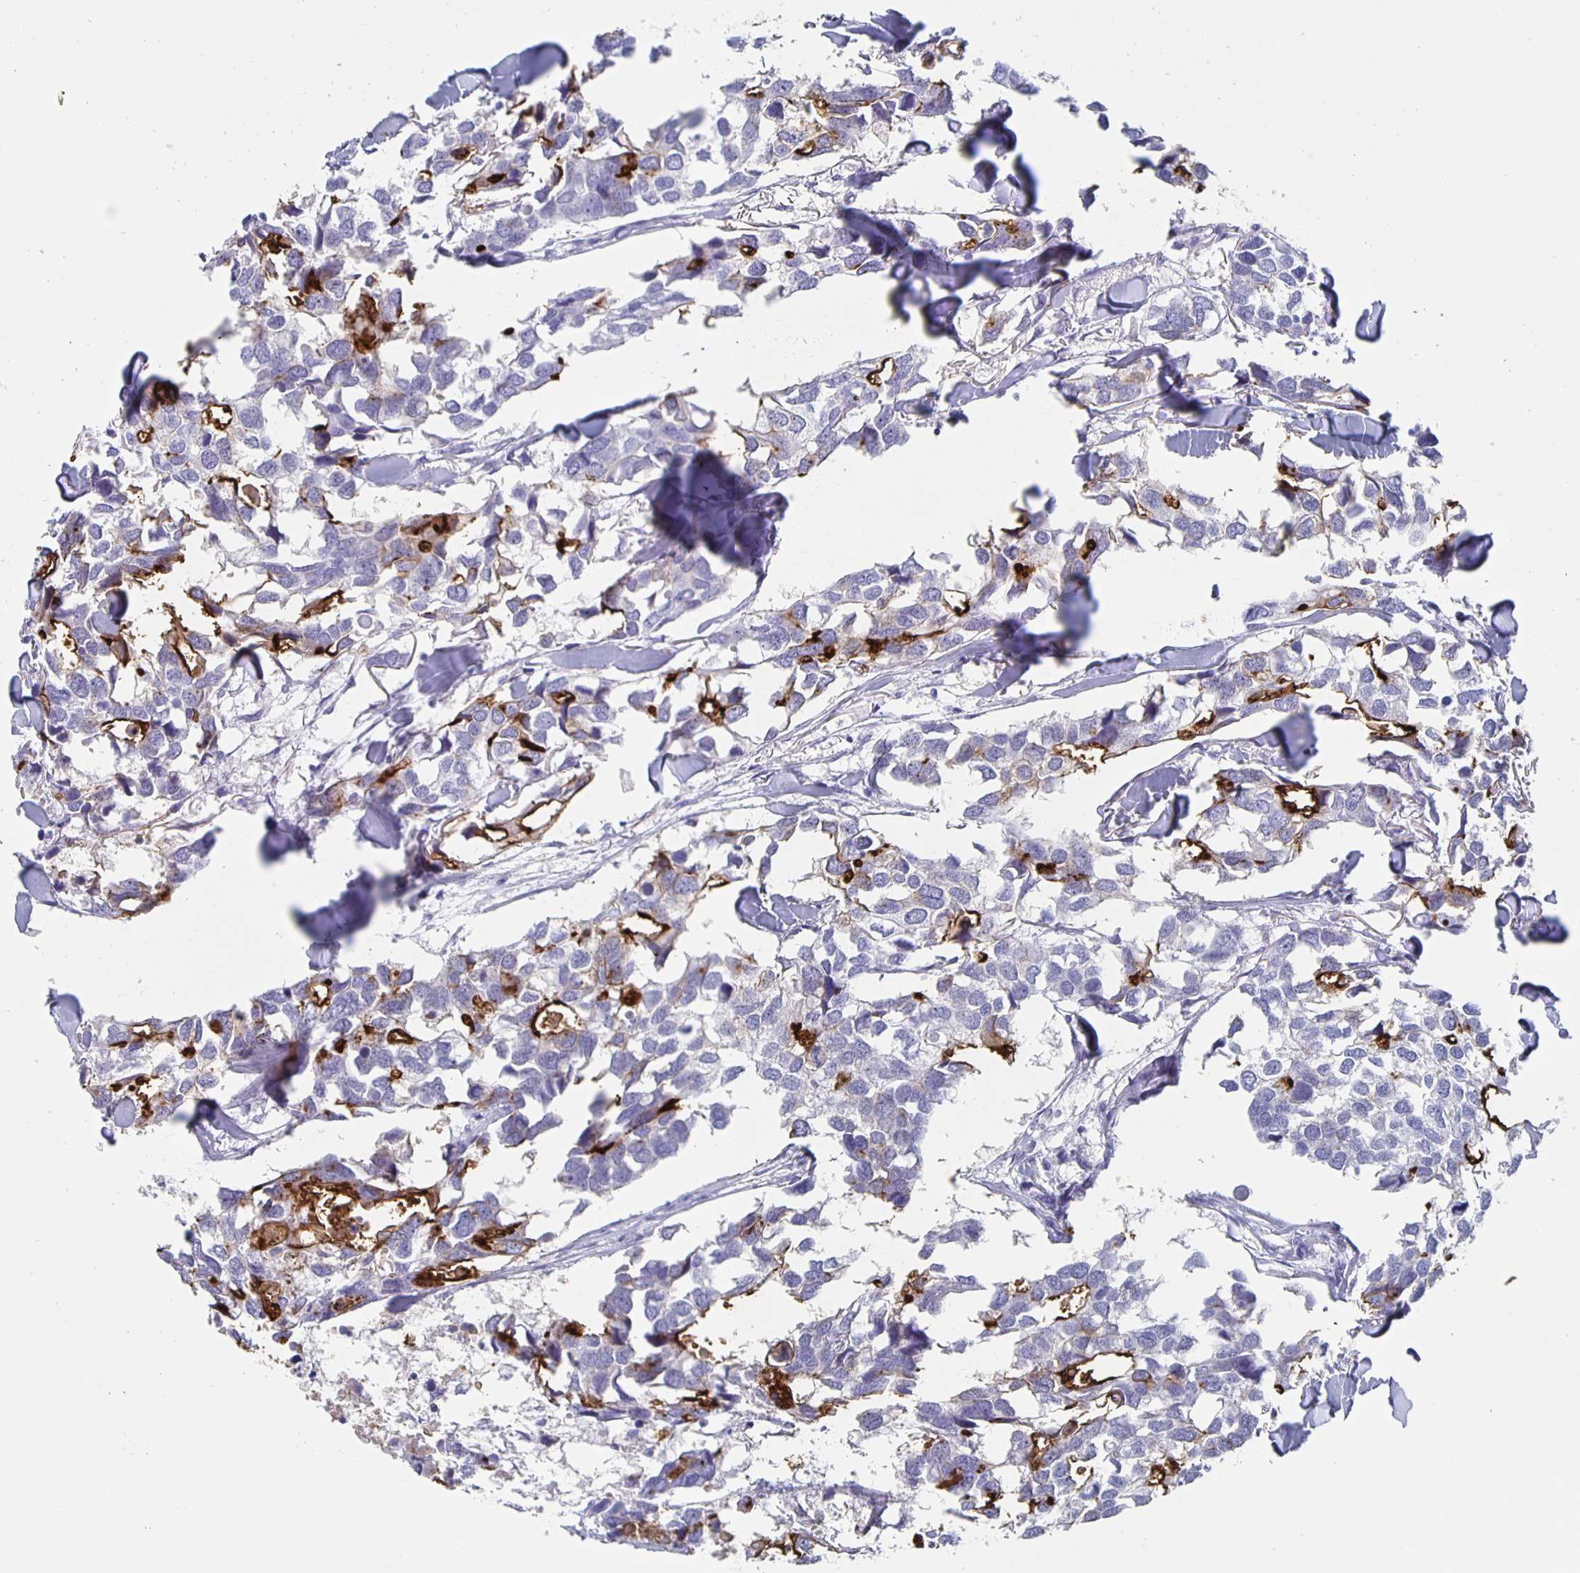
{"staining": {"intensity": "strong", "quantity": "25%-75%", "location": "cytoplasmic/membranous"}, "tissue": "breast cancer", "cell_type": "Tumor cells", "image_type": "cancer", "snomed": [{"axis": "morphology", "description": "Duct carcinoma"}, {"axis": "topography", "description": "Breast"}], "caption": "Tumor cells demonstrate high levels of strong cytoplasmic/membranous expression in about 25%-75% of cells in breast invasive ductal carcinoma.", "gene": "SLC34A2", "patient": {"sex": "female", "age": 83}}